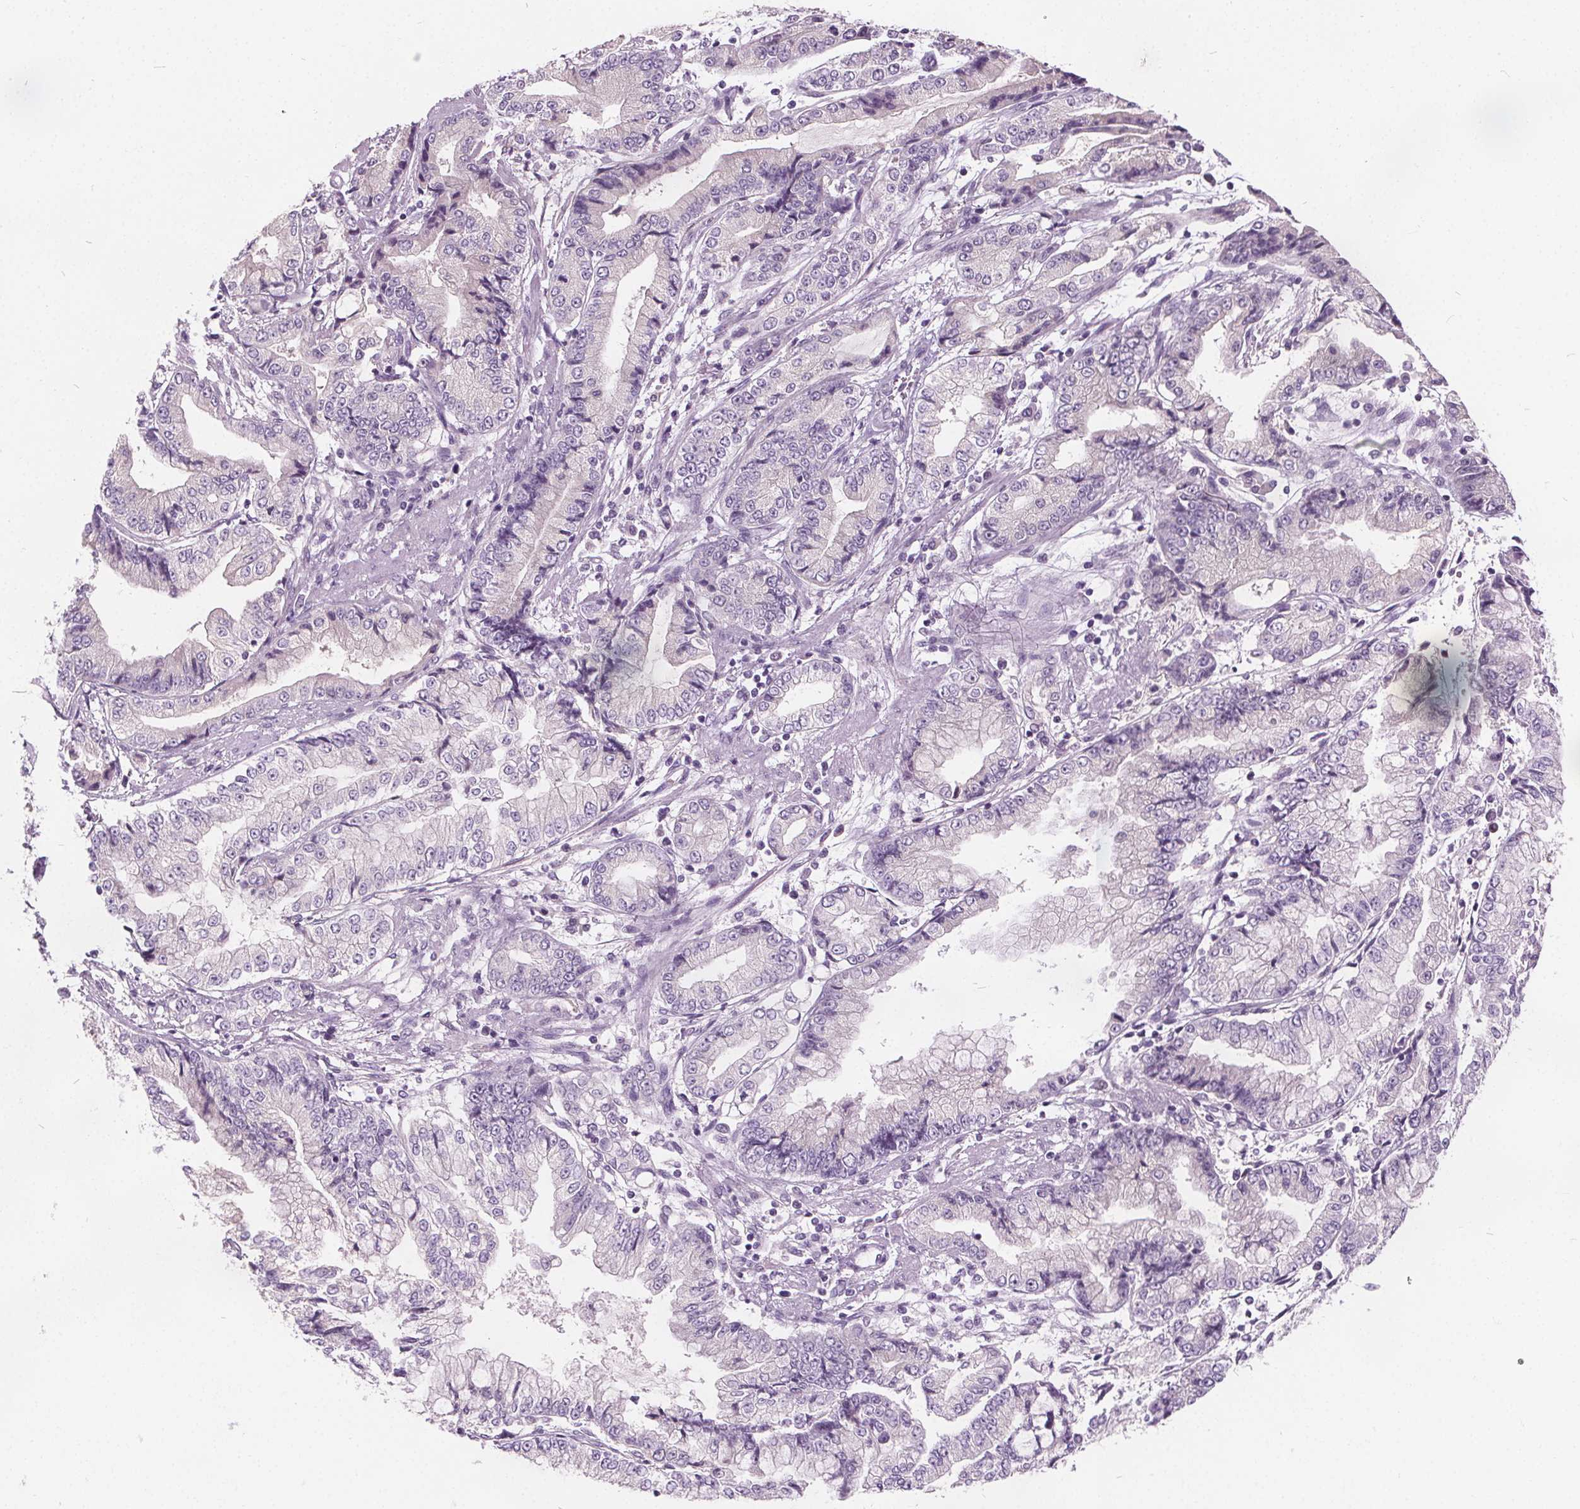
{"staining": {"intensity": "negative", "quantity": "none", "location": "none"}, "tissue": "stomach cancer", "cell_type": "Tumor cells", "image_type": "cancer", "snomed": [{"axis": "morphology", "description": "Adenocarcinoma, NOS"}, {"axis": "topography", "description": "Stomach, upper"}], "caption": "Tumor cells are negative for protein expression in human stomach cancer (adenocarcinoma).", "gene": "ACOX2", "patient": {"sex": "female", "age": 74}}